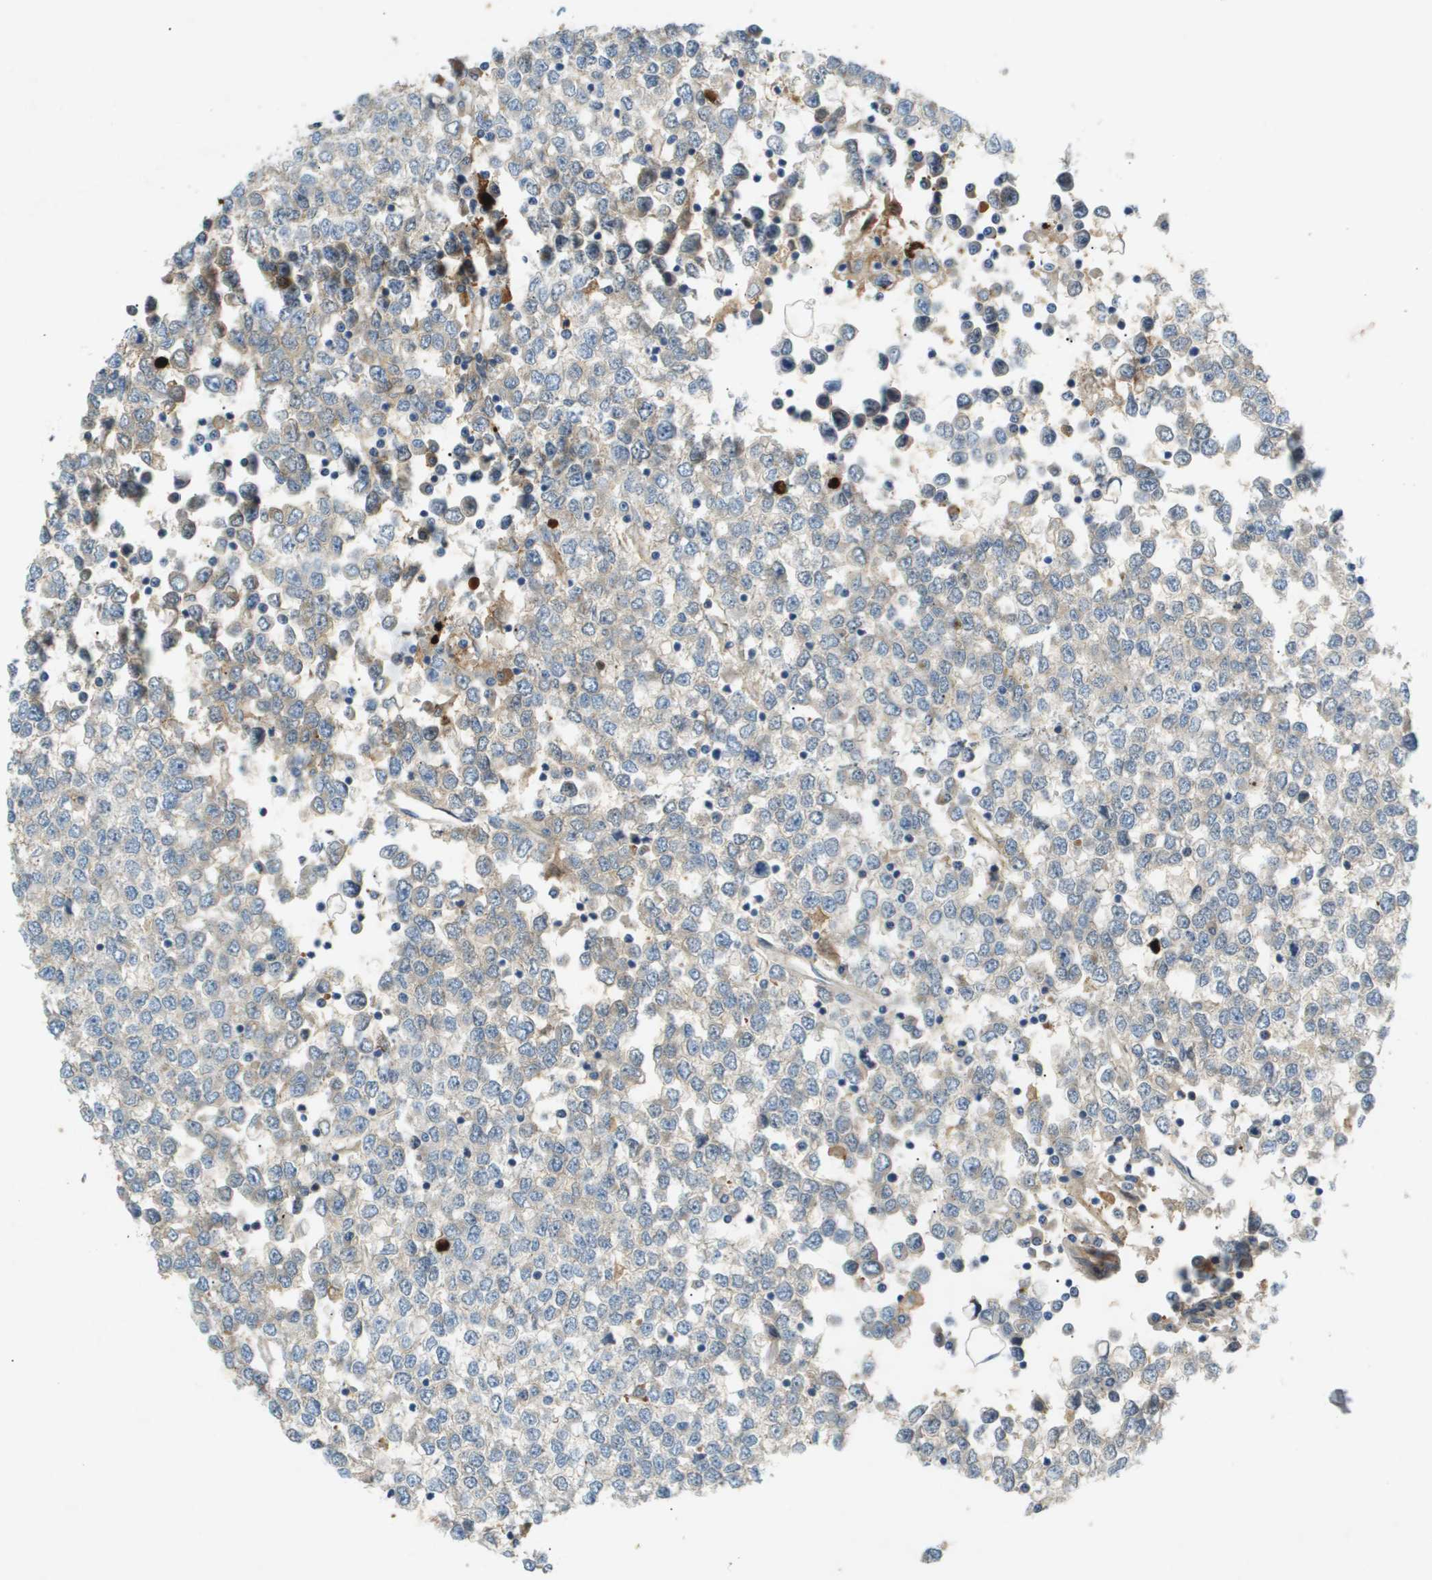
{"staining": {"intensity": "negative", "quantity": "none", "location": "none"}, "tissue": "testis cancer", "cell_type": "Tumor cells", "image_type": "cancer", "snomed": [{"axis": "morphology", "description": "Seminoma, NOS"}, {"axis": "topography", "description": "Testis"}], "caption": "The image demonstrates no staining of tumor cells in testis cancer. (Stains: DAB (3,3'-diaminobenzidine) immunohistochemistry (IHC) with hematoxylin counter stain, Microscopy: brightfield microscopy at high magnification).", "gene": "VTN", "patient": {"sex": "male", "age": 65}}